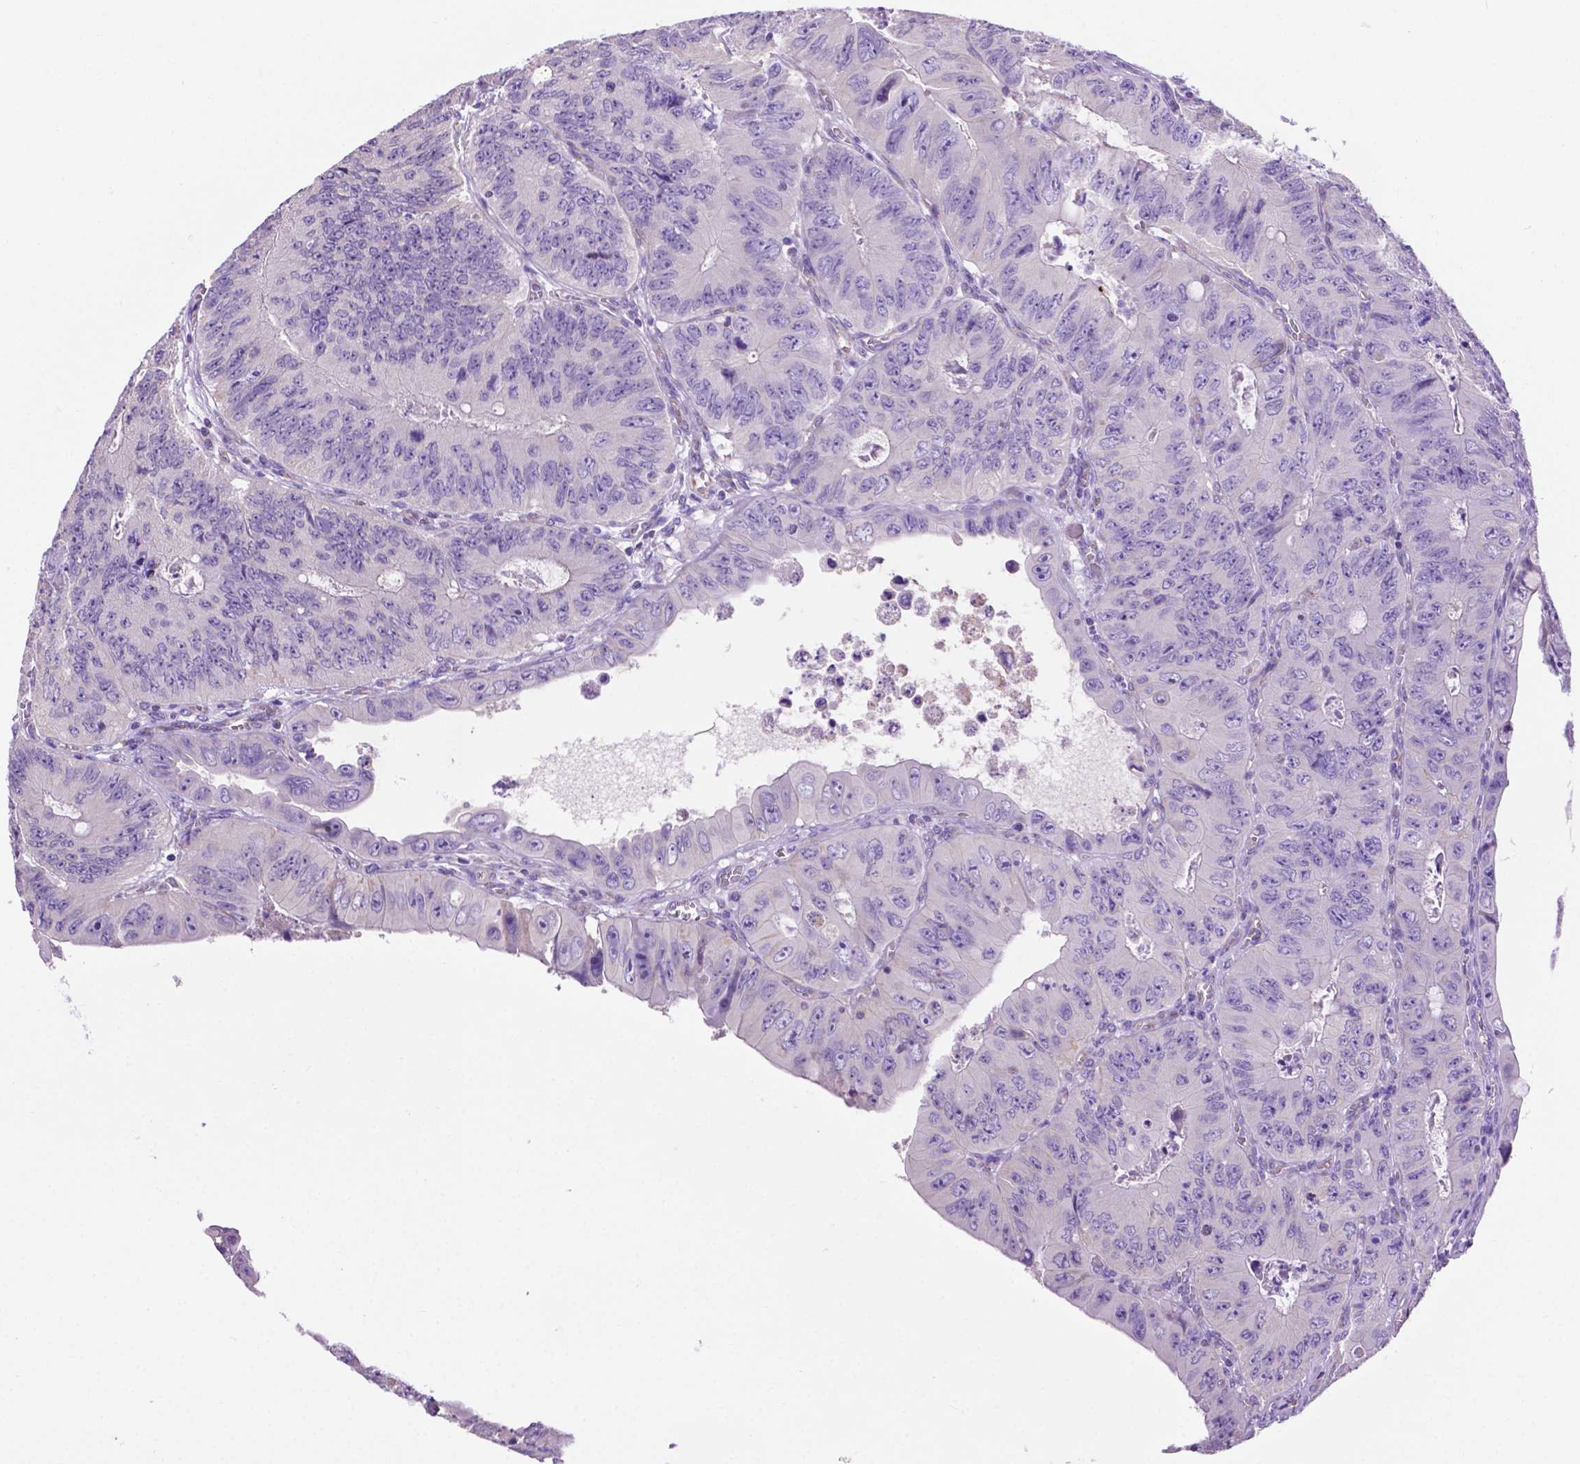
{"staining": {"intensity": "negative", "quantity": "none", "location": "none"}, "tissue": "colorectal cancer", "cell_type": "Tumor cells", "image_type": "cancer", "snomed": [{"axis": "morphology", "description": "Adenocarcinoma, NOS"}, {"axis": "topography", "description": "Colon"}], "caption": "IHC image of colorectal cancer (adenocarcinoma) stained for a protein (brown), which exhibits no expression in tumor cells.", "gene": "PHYHIP", "patient": {"sex": "female", "age": 84}}